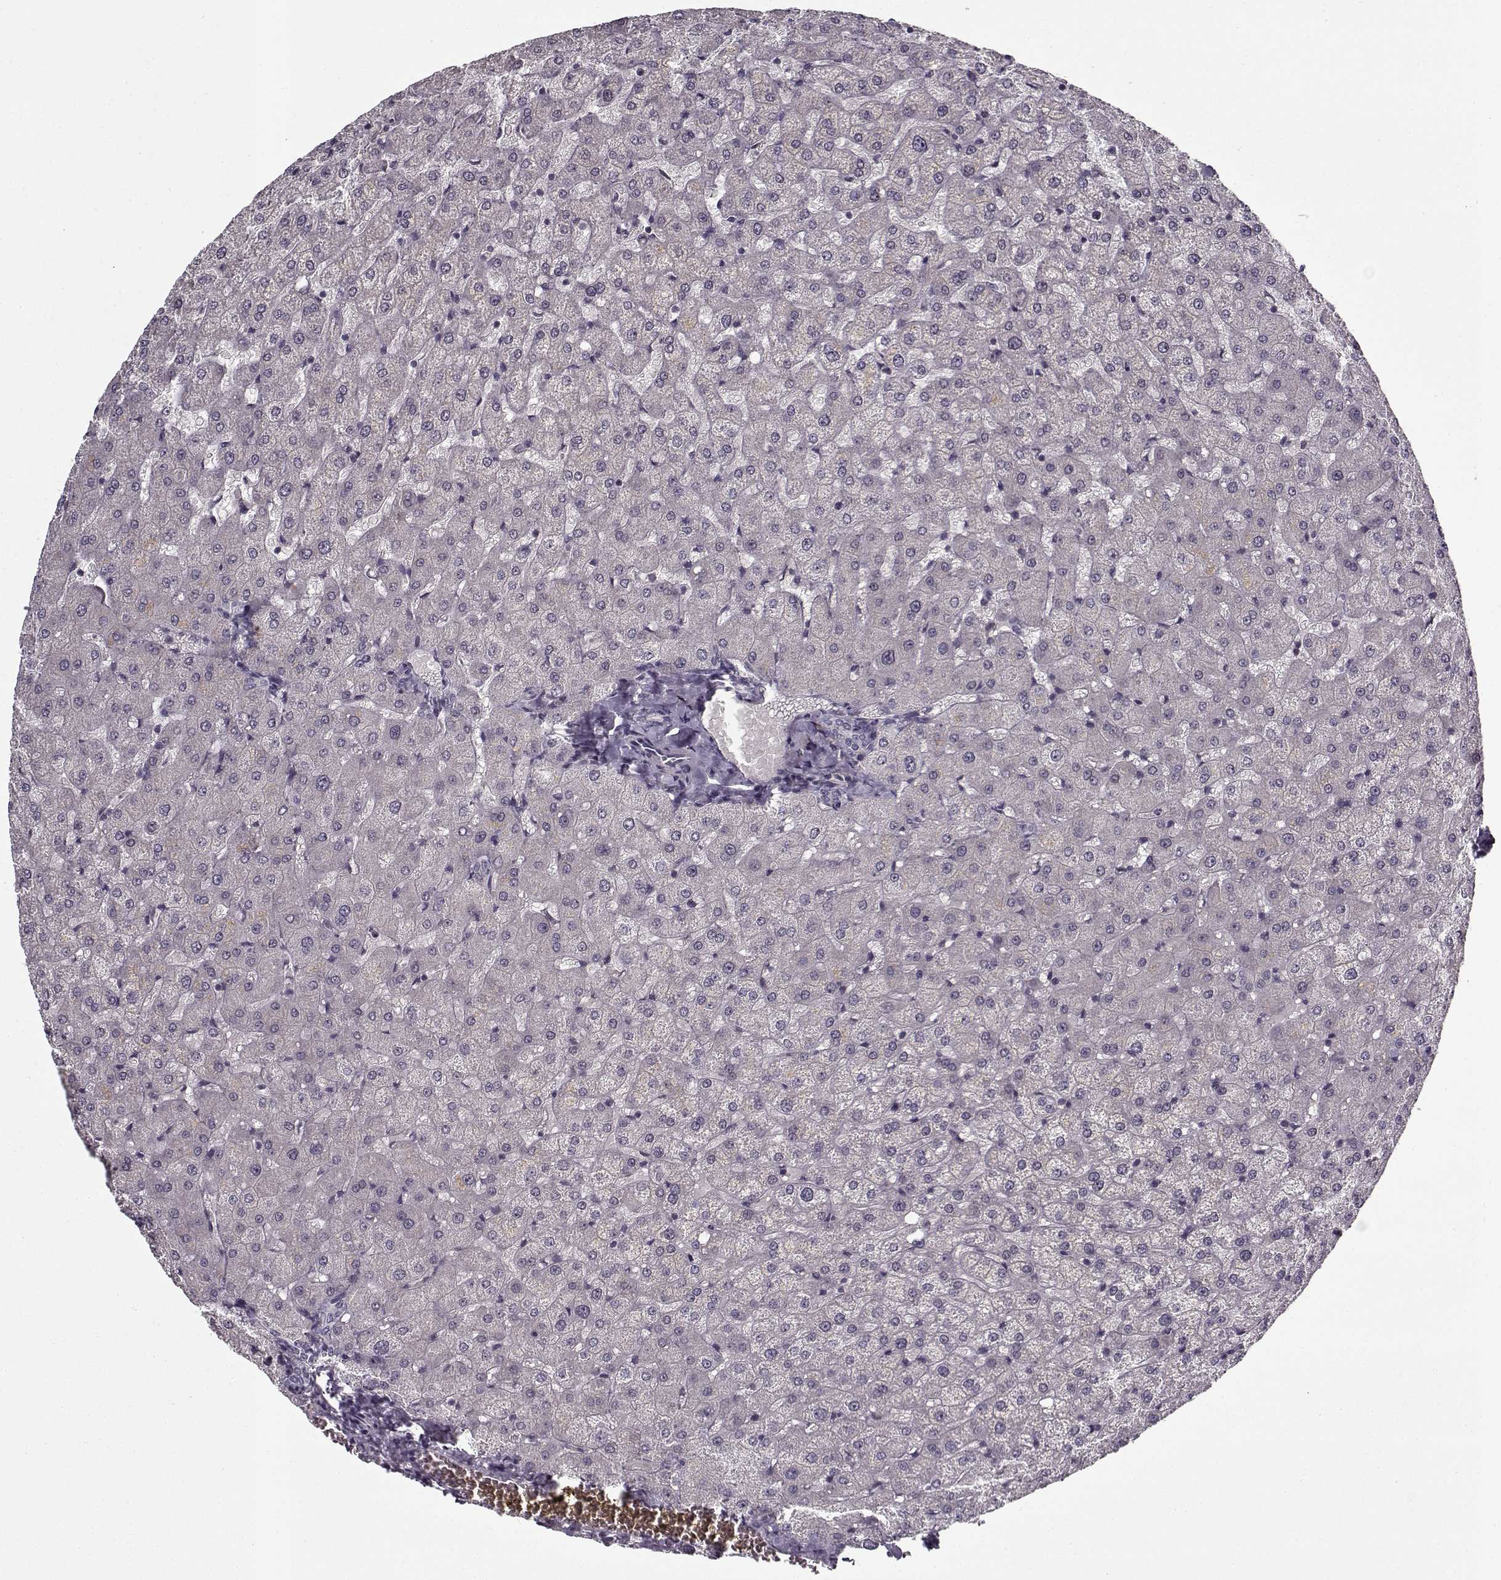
{"staining": {"intensity": "negative", "quantity": "none", "location": "none"}, "tissue": "liver", "cell_type": "Cholangiocytes", "image_type": "normal", "snomed": [{"axis": "morphology", "description": "Normal tissue, NOS"}, {"axis": "topography", "description": "Liver"}], "caption": "Immunohistochemistry (IHC) image of benign liver stained for a protein (brown), which demonstrates no staining in cholangiocytes.", "gene": "LAMA2", "patient": {"sex": "female", "age": 50}}